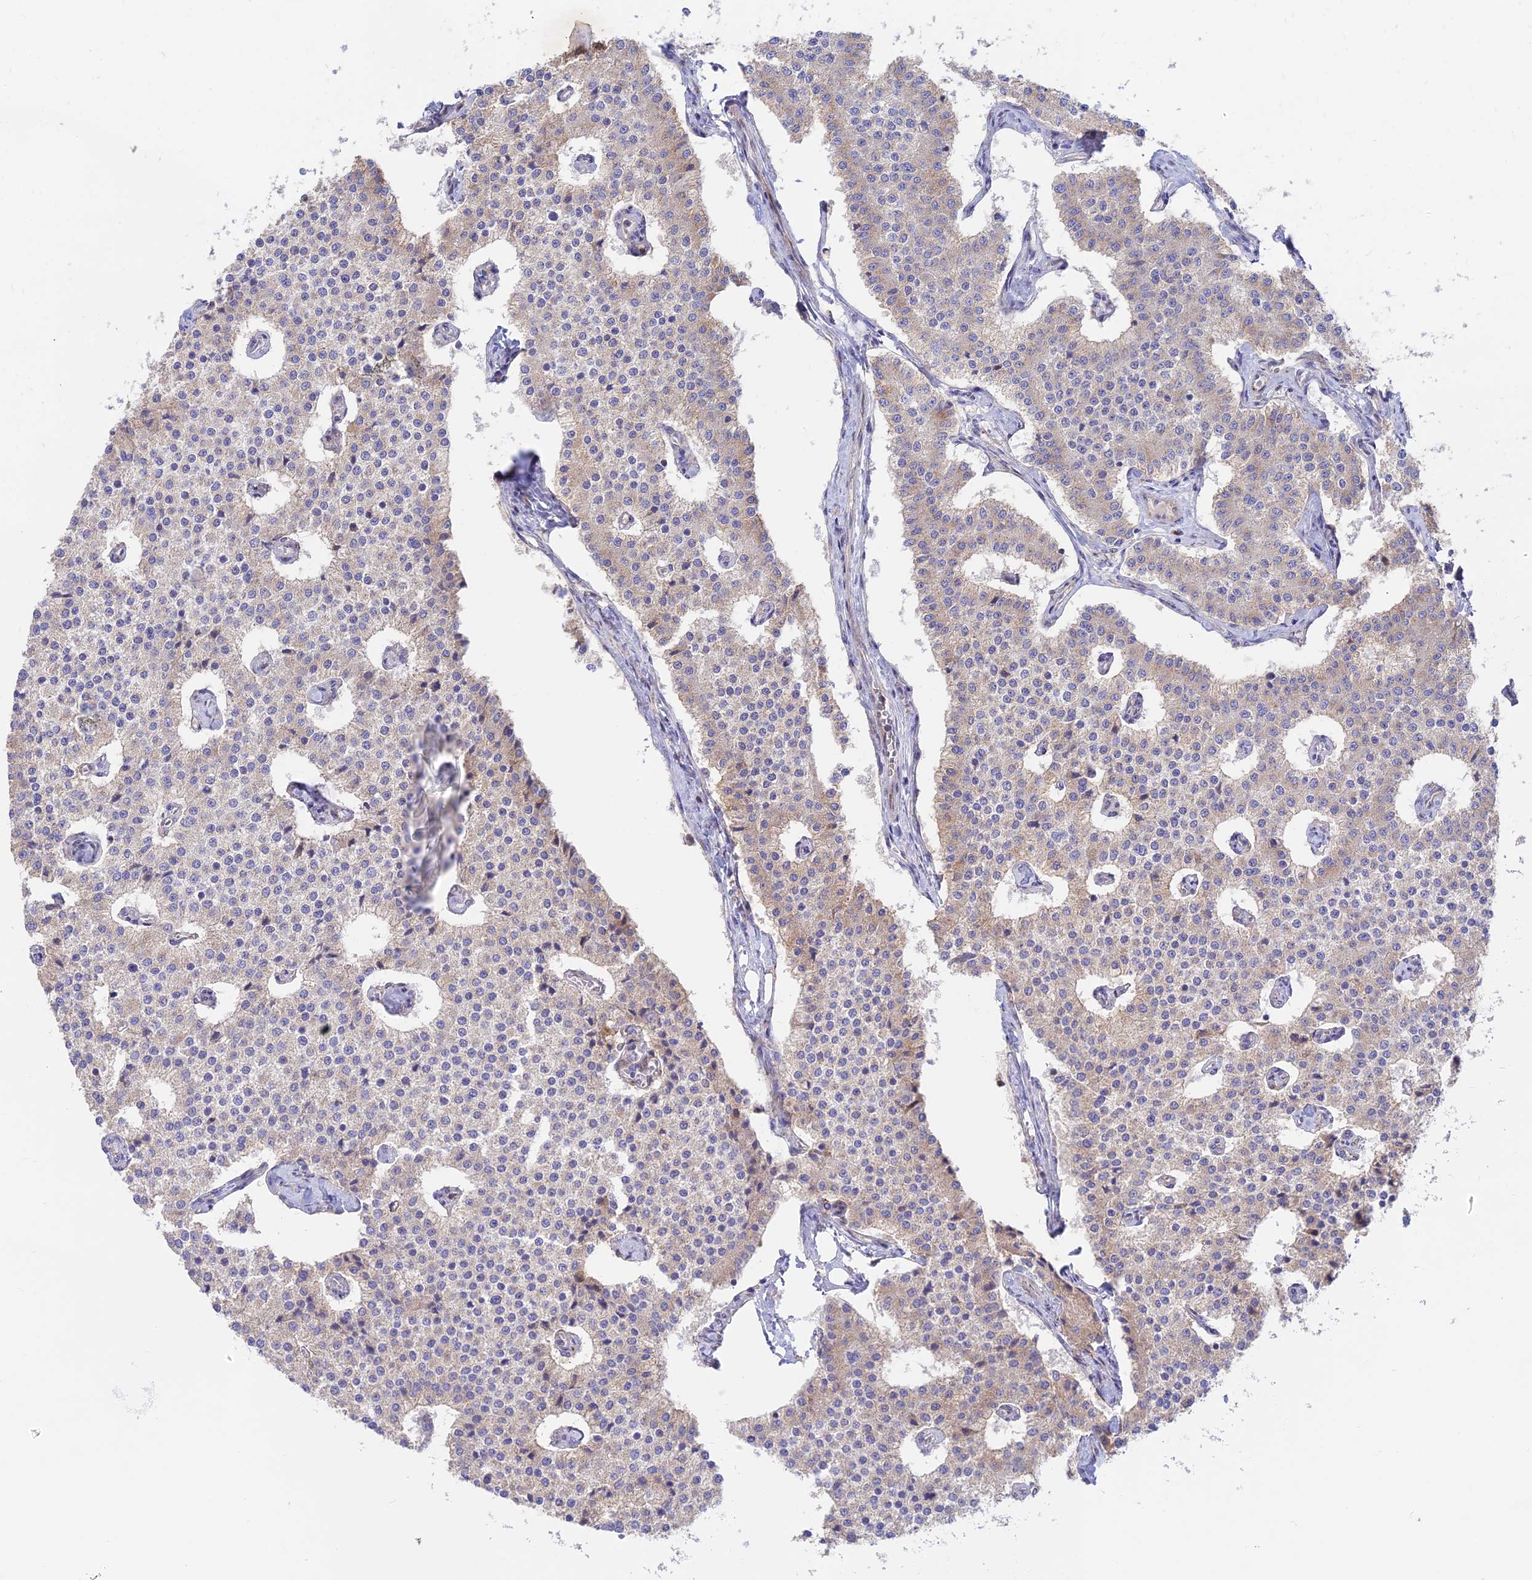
{"staining": {"intensity": "negative", "quantity": "none", "location": "none"}, "tissue": "carcinoid", "cell_type": "Tumor cells", "image_type": "cancer", "snomed": [{"axis": "morphology", "description": "Carcinoid, malignant, NOS"}, {"axis": "topography", "description": "Colon"}], "caption": "High power microscopy micrograph of an IHC photomicrograph of carcinoid, revealing no significant expression in tumor cells.", "gene": "GOLGA3", "patient": {"sex": "female", "age": 52}}